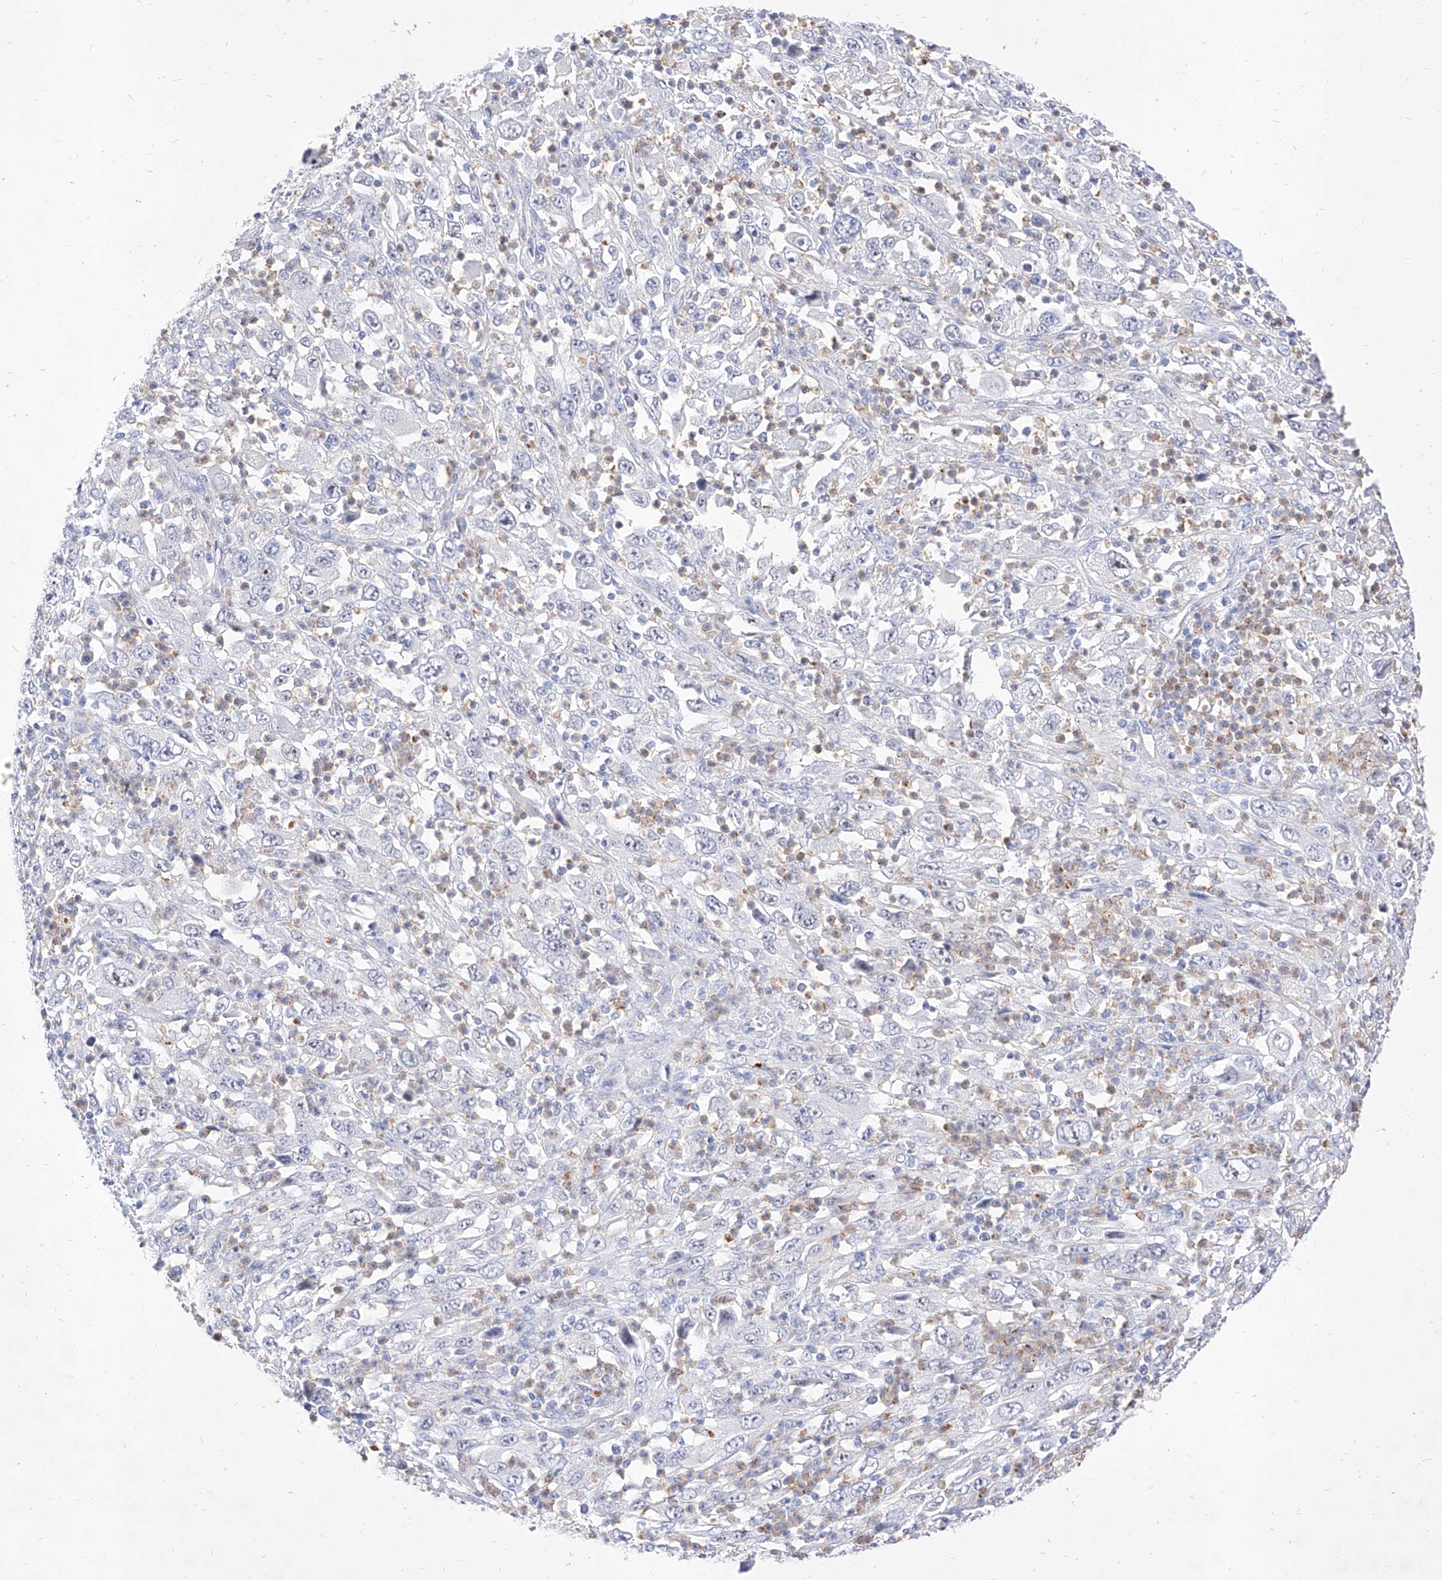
{"staining": {"intensity": "negative", "quantity": "none", "location": "none"}, "tissue": "melanoma", "cell_type": "Tumor cells", "image_type": "cancer", "snomed": [{"axis": "morphology", "description": "Malignant melanoma, Metastatic site"}, {"axis": "topography", "description": "Skin"}], "caption": "The IHC histopathology image has no significant expression in tumor cells of malignant melanoma (metastatic site) tissue. (DAB immunohistochemistry (IHC), high magnification).", "gene": "VAX1", "patient": {"sex": "female", "age": 56}}